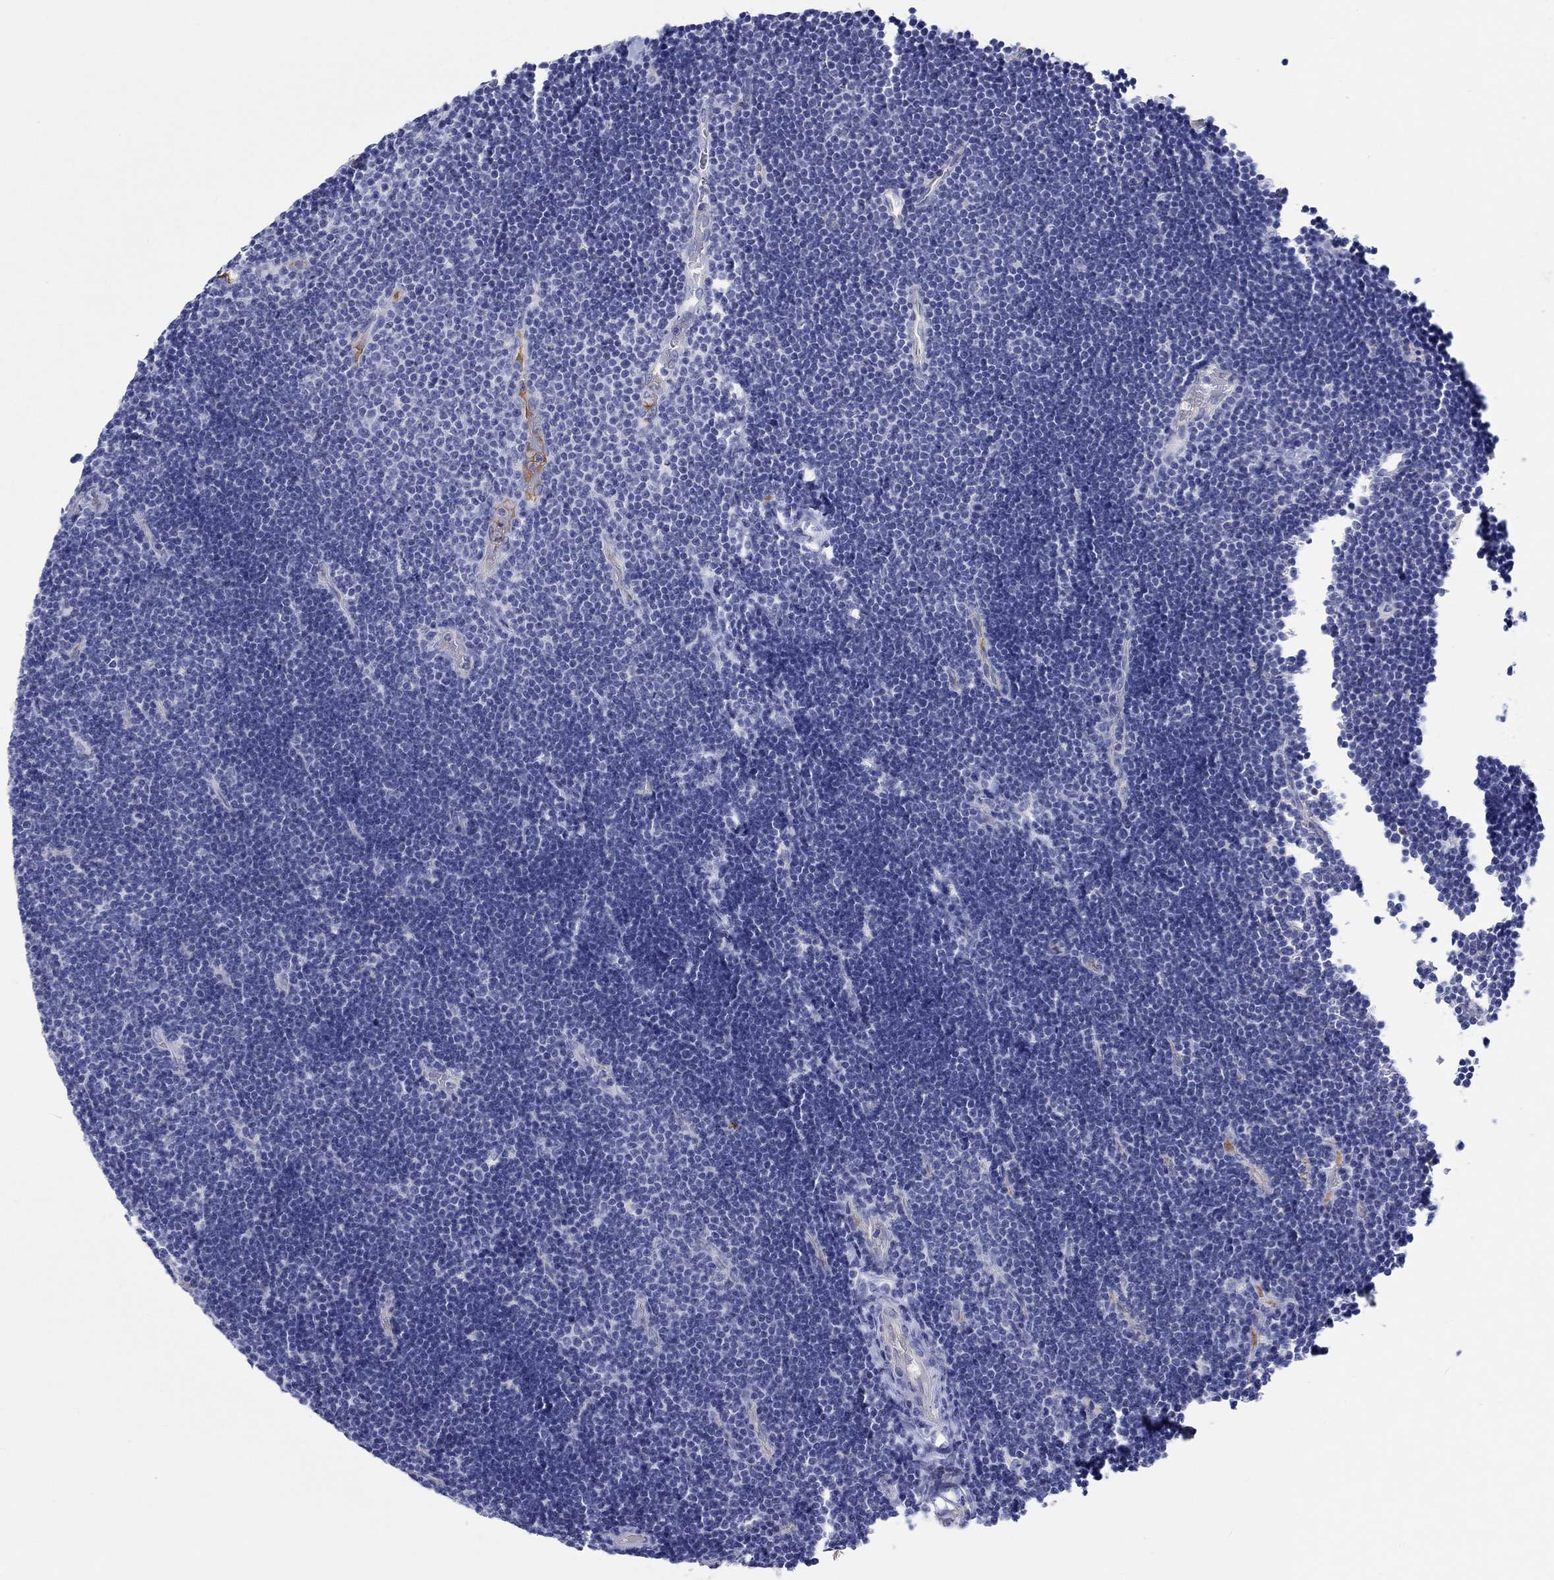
{"staining": {"intensity": "negative", "quantity": "none", "location": "none"}, "tissue": "lymphoma", "cell_type": "Tumor cells", "image_type": "cancer", "snomed": [{"axis": "morphology", "description": "Malignant lymphoma, non-Hodgkin's type, Low grade"}, {"axis": "topography", "description": "Brain"}], "caption": "This is an immunohistochemistry histopathology image of lymphoma. There is no positivity in tumor cells.", "gene": "CDY2B", "patient": {"sex": "female", "age": 66}}